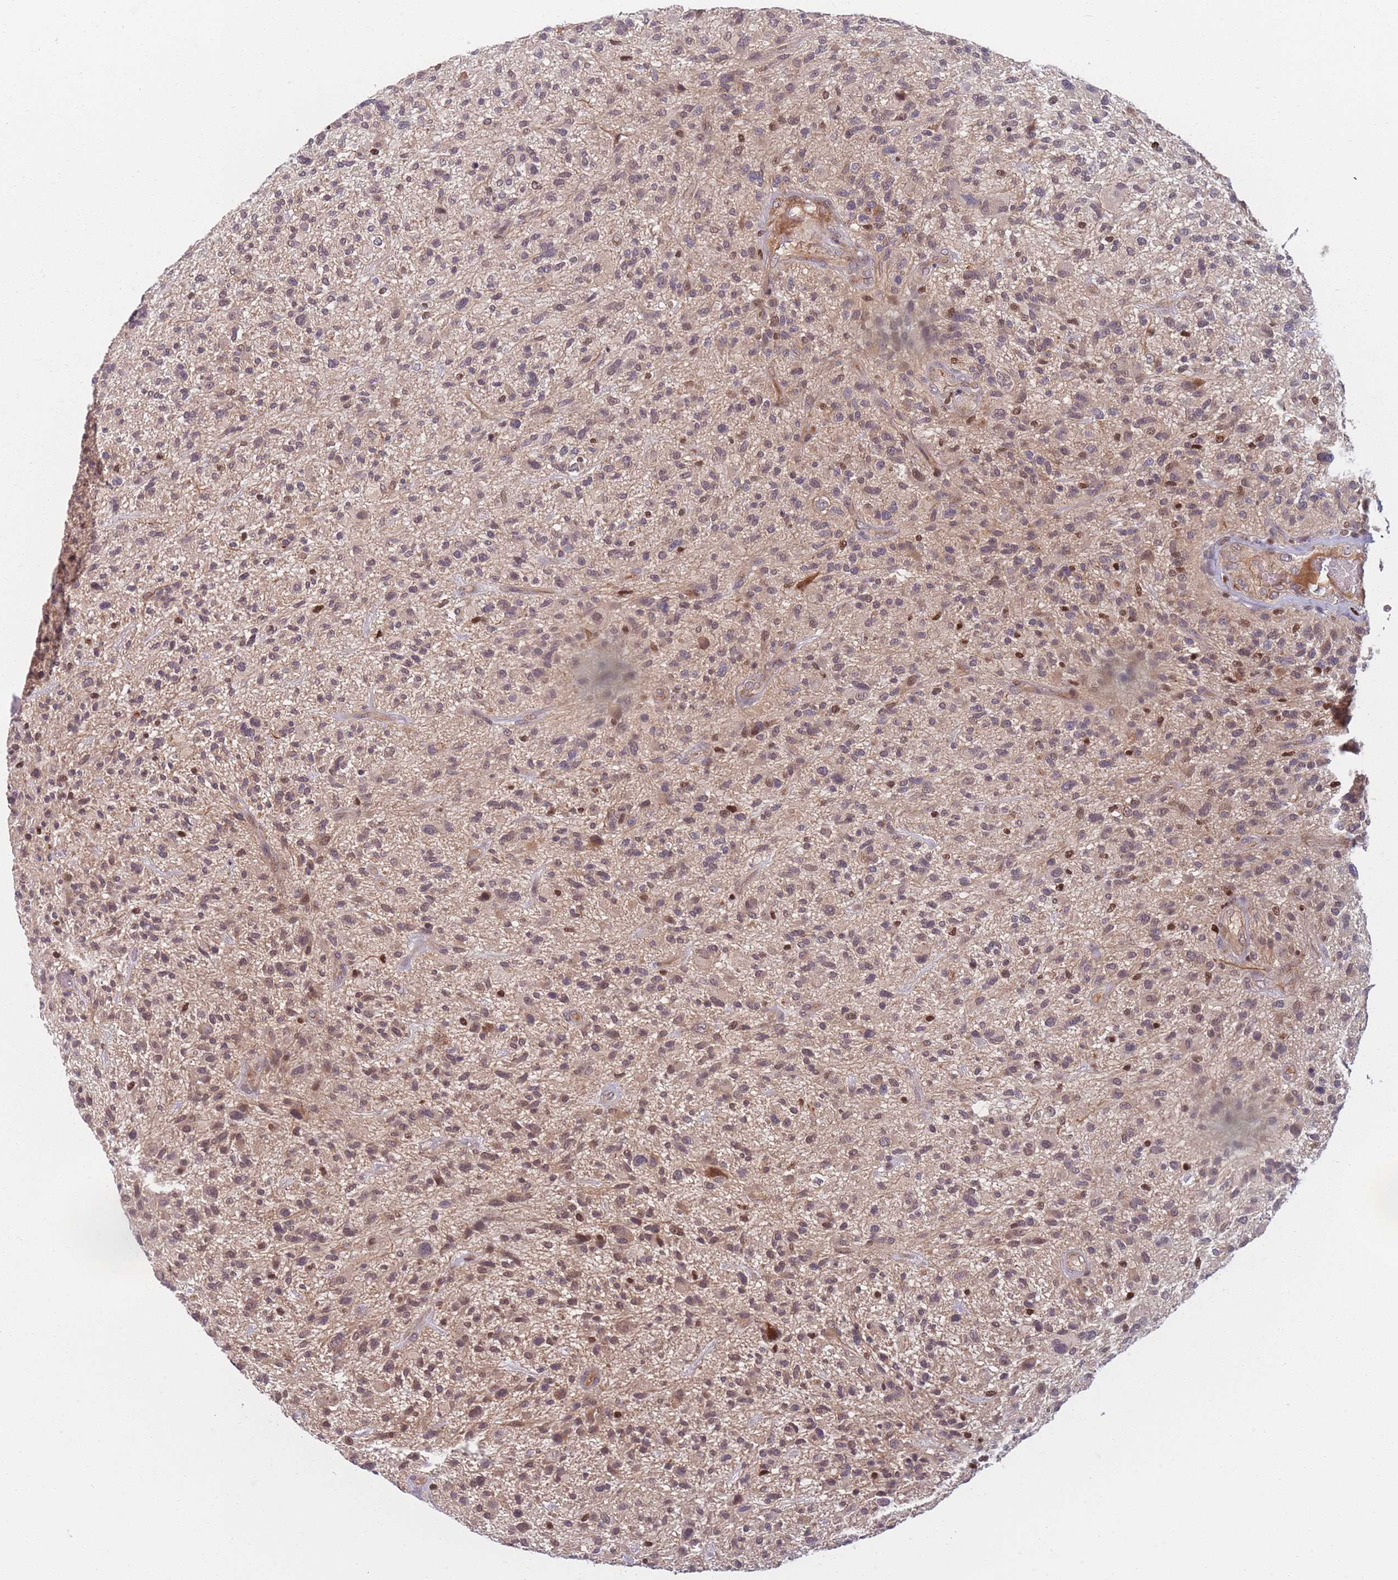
{"staining": {"intensity": "weak", "quantity": "25%-75%", "location": "cytoplasmic/membranous,nuclear"}, "tissue": "glioma", "cell_type": "Tumor cells", "image_type": "cancer", "snomed": [{"axis": "morphology", "description": "Glioma, malignant, High grade"}, {"axis": "topography", "description": "Brain"}], "caption": "This is a histology image of immunohistochemistry (IHC) staining of glioma, which shows weak staining in the cytoplasmic/membranous and nuclear of tumor cells.", "gene": "FAM153A", "patient": {"sex": "male", "age": 47}}